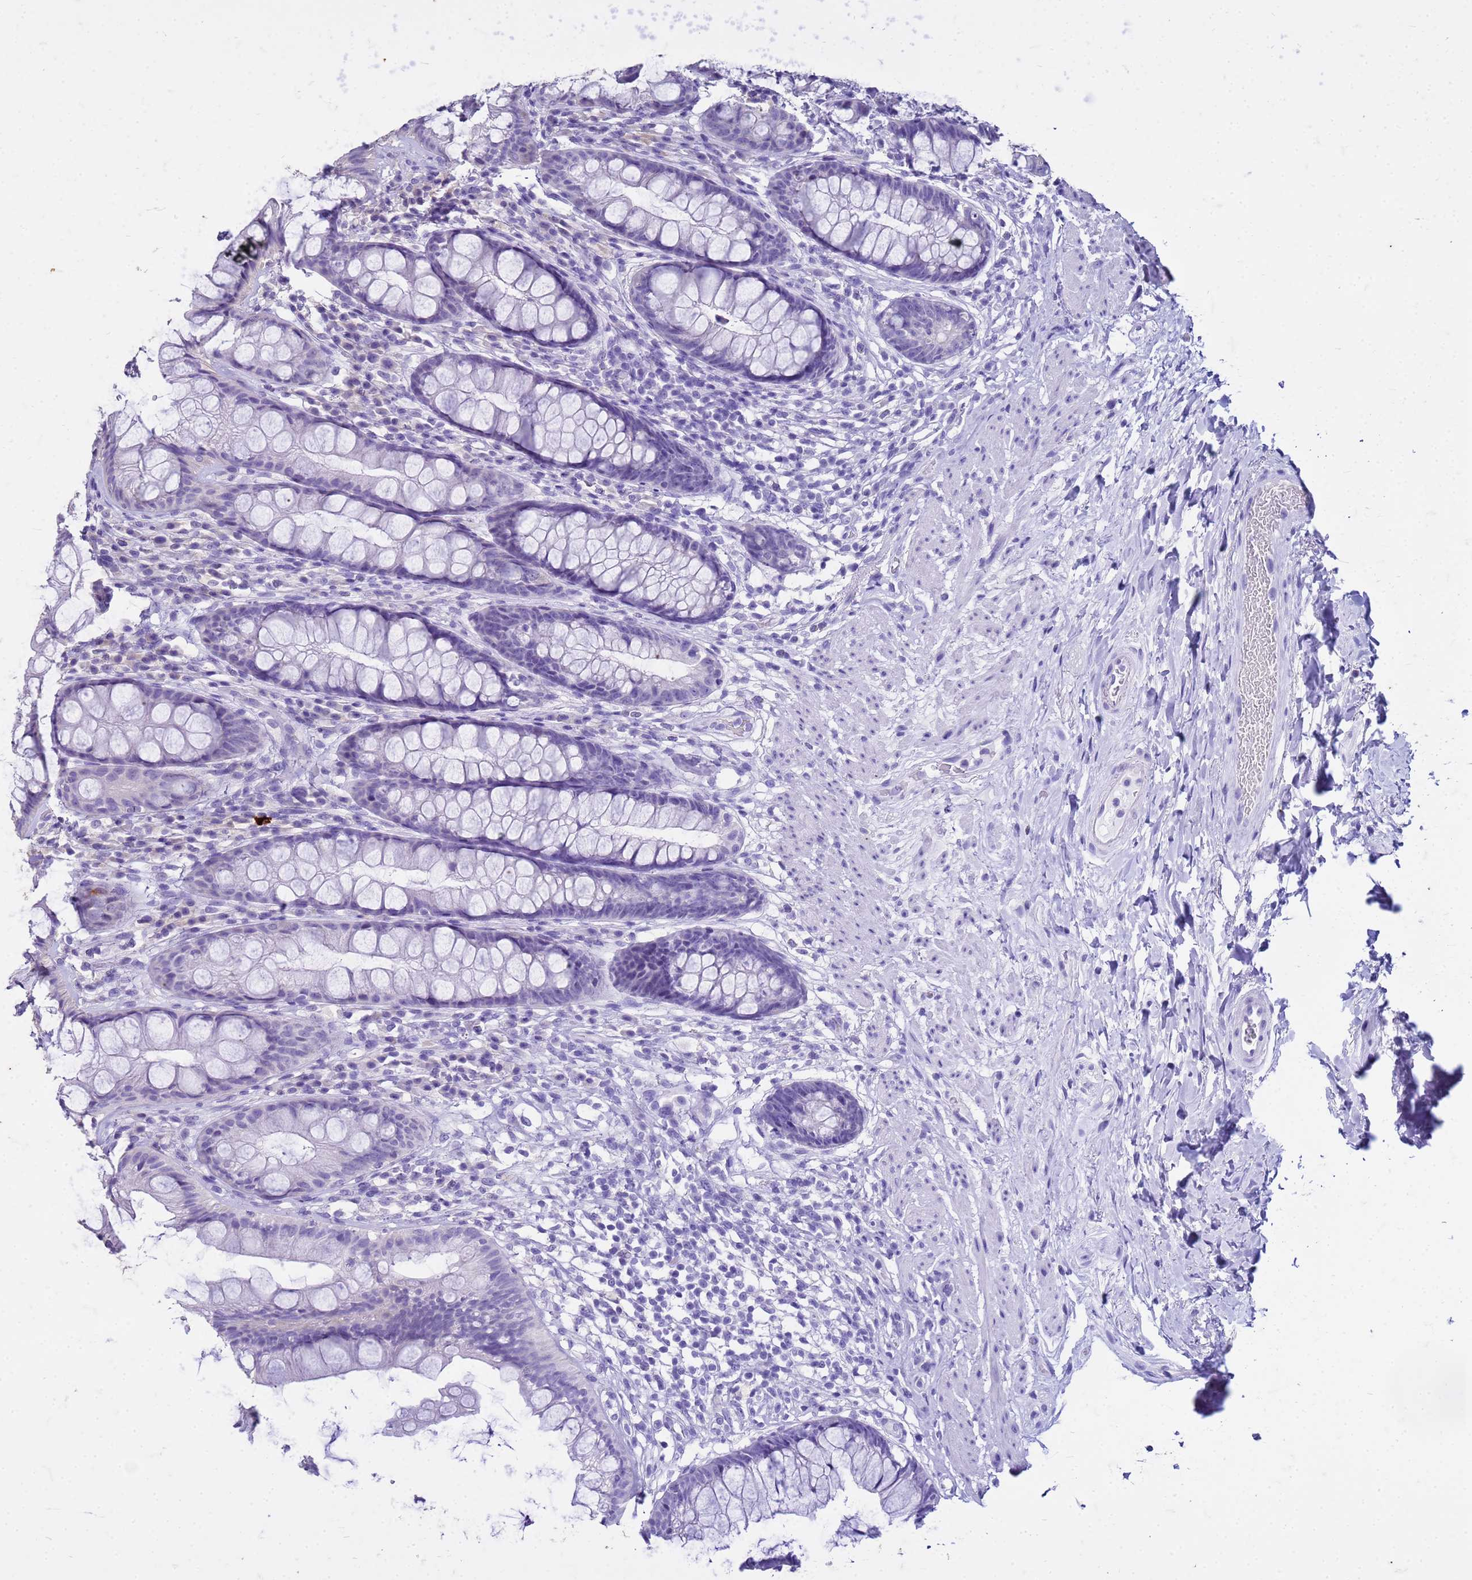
{"staining": {"intensity": "negative", "quantity": "none", "location": "none"}, "tissue": "rectum", "cell_type": "Glandular cells", "image_type": "normal", "snomed": [{"axis": "morphology", "description": "Normal tissue, NOS"}, {"axis": "topography", "description": "Rectum"}], "caption": "Rectum stained for a protein using immunohistochemistry displays no positivity glandular cells.", "gene": "FAM184B", "patient": {"sex": "male", "age": 74}}